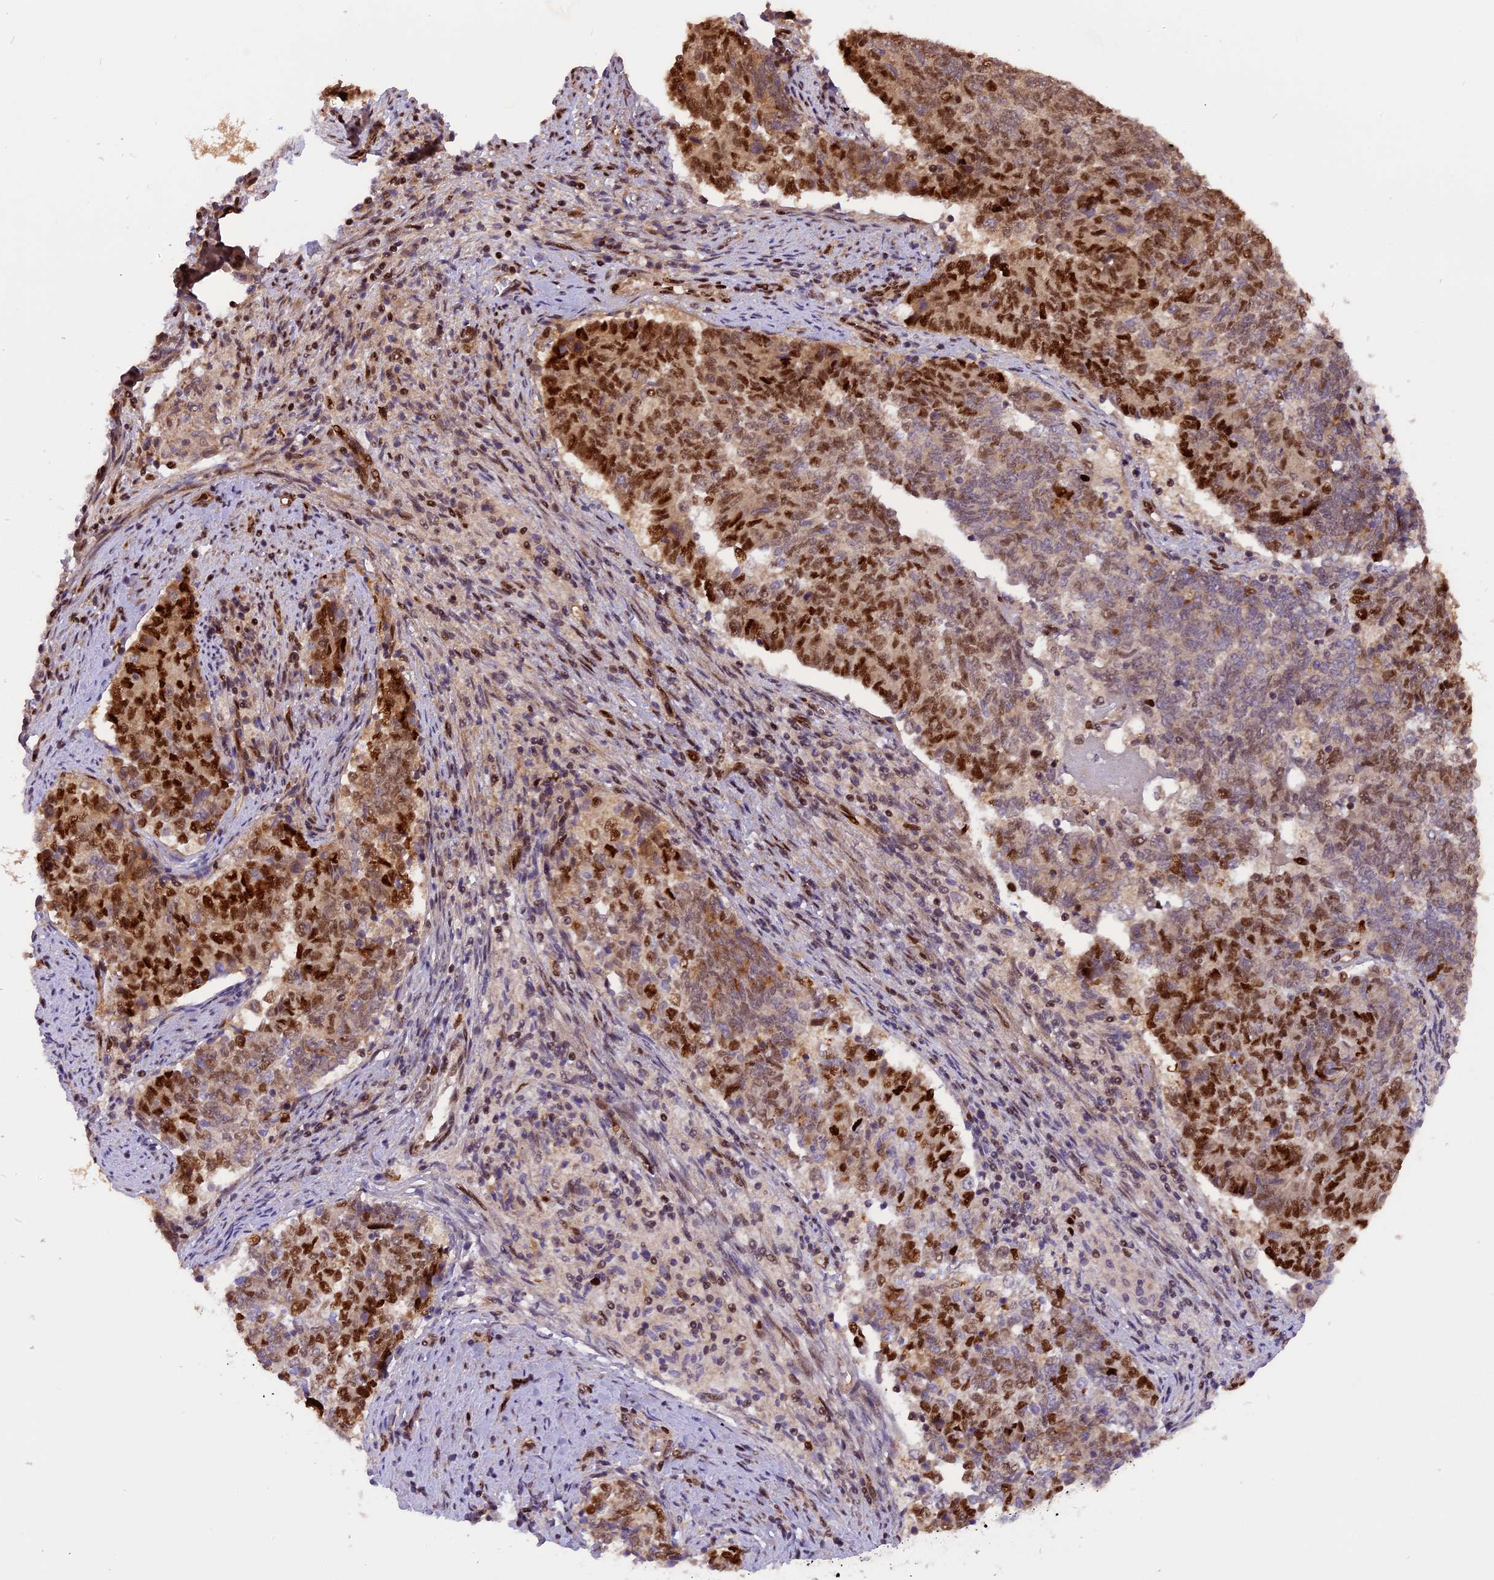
{"staining": {"intensity": "strong", "quantity": "25%-75%", "location": "nuclear"}, "tissue": "endometrial cancer", "cell_type": "Tumor cells", "image_type": "cancer", "snomed": [{"axis": "morphology", "description": "Adenocarcinoma, NOS"}, {"axis": "topography", "description": "Endometrium"}], "caption": "The image demonstrates immunohistochemical staining of adenocarcinoma (endometrial). There is strong nuclear expression is seen in approximately 25%-75% of tumor cells. (IHC, brightfield microscopy, high magnification).", "gene": "MICALL1", "patient": {"sex": "female", "age": 80}}